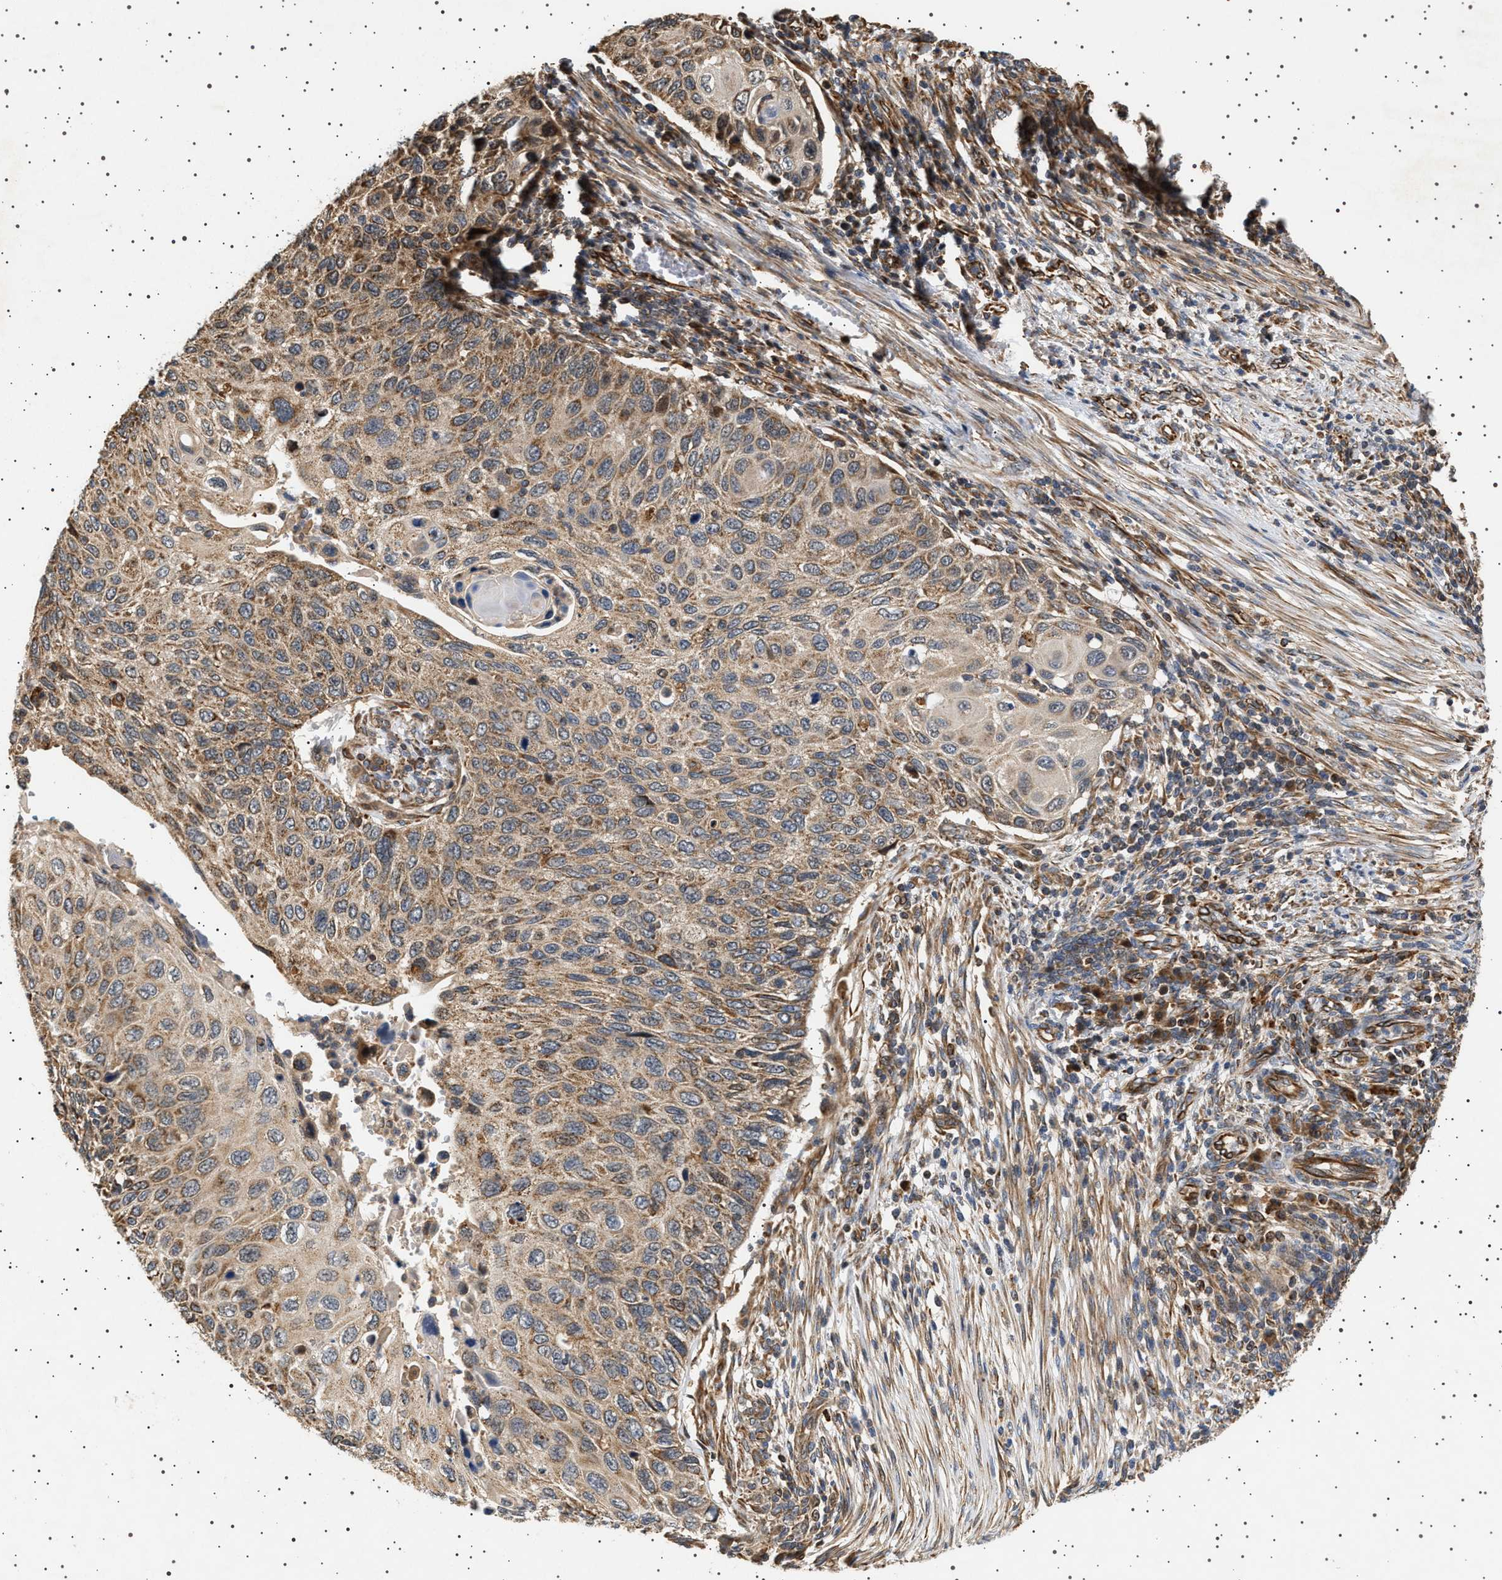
{"staining": {"intensity": "weak", "quantity": ">75%", "location": "cytoplasmic/membranous"}, "tissue": "cervical cancer", "cell_type": "Tumor cells", "image_type": "cancer", "snomed": [{"axis": "morphology", "description": "Squamous cell carcinoma, NOS"}, {"axis": "topography", "description": "Cervix"}], "caption": "This micrograph shows immunohistochemistry staining of squamous cell carcinoma (cervical), with low weak cytoplasmic/membranous positivity in about >75% of tumor cells.", "gene": "TRUB2", "patient": {"sex": "female", "age": 70}}